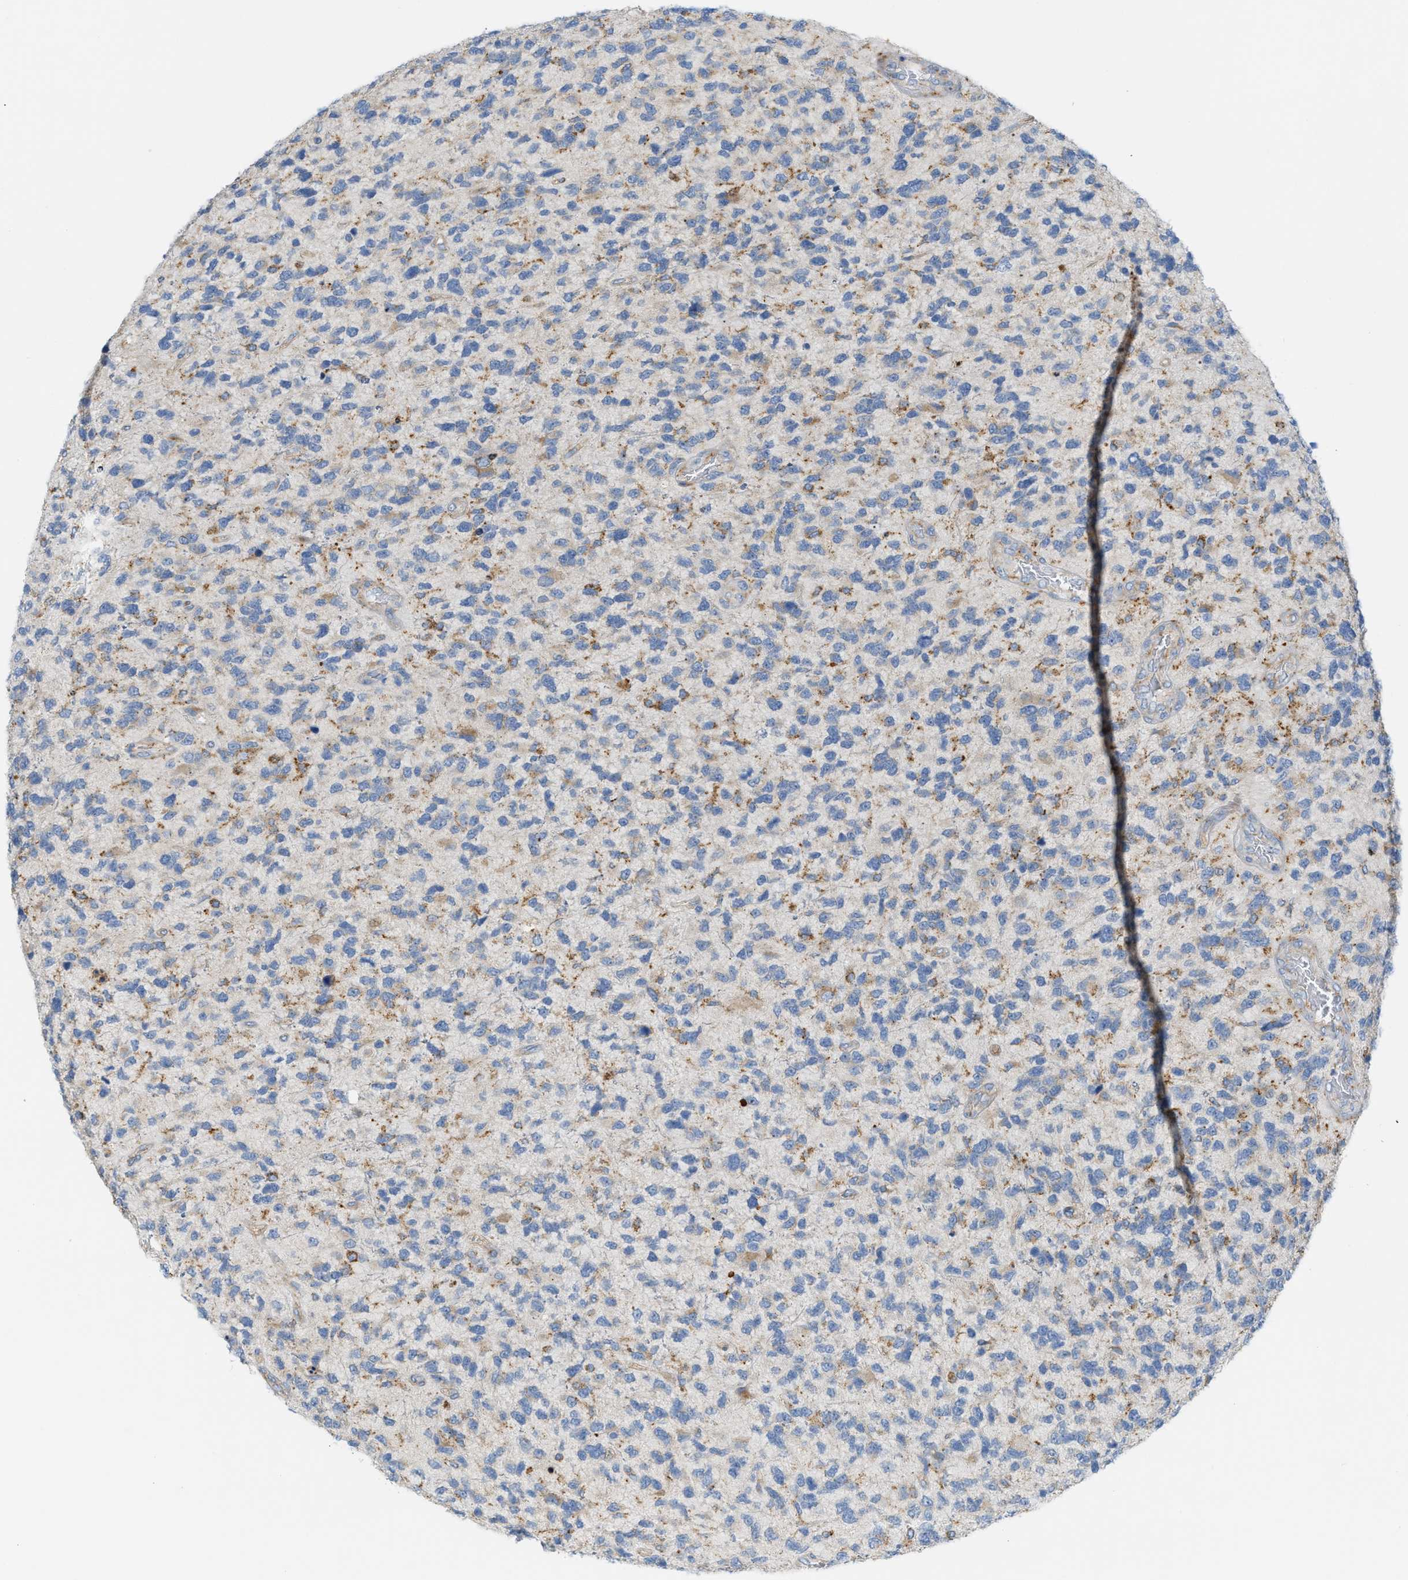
{"staining": {"intensity": "weak", "quantity": "<25%", "location": "cytoplasmic/membranous"}, "tissue": "glioma", "cell_type": "Tumor cells", "image_type": "cancer", "snomed": [{"axis": "morphology", "description": "Glioma, malignant, High grade"}, {"axis": "topography", "description": "Brain"}], "caption": "This histopathology image is of malignant high-grade glioma stained with IHC to label a protein in brown with the nuclei are counter-stained blue. There is no positivity in tumor cells. The staining is performed using DAB (3,3'-diaminobenzidine) brown chromogen with nuclei counter-stained in using hematoxylin.", "gene": "LMBRD1", "patient": {"sex": "female", "age": 58}}